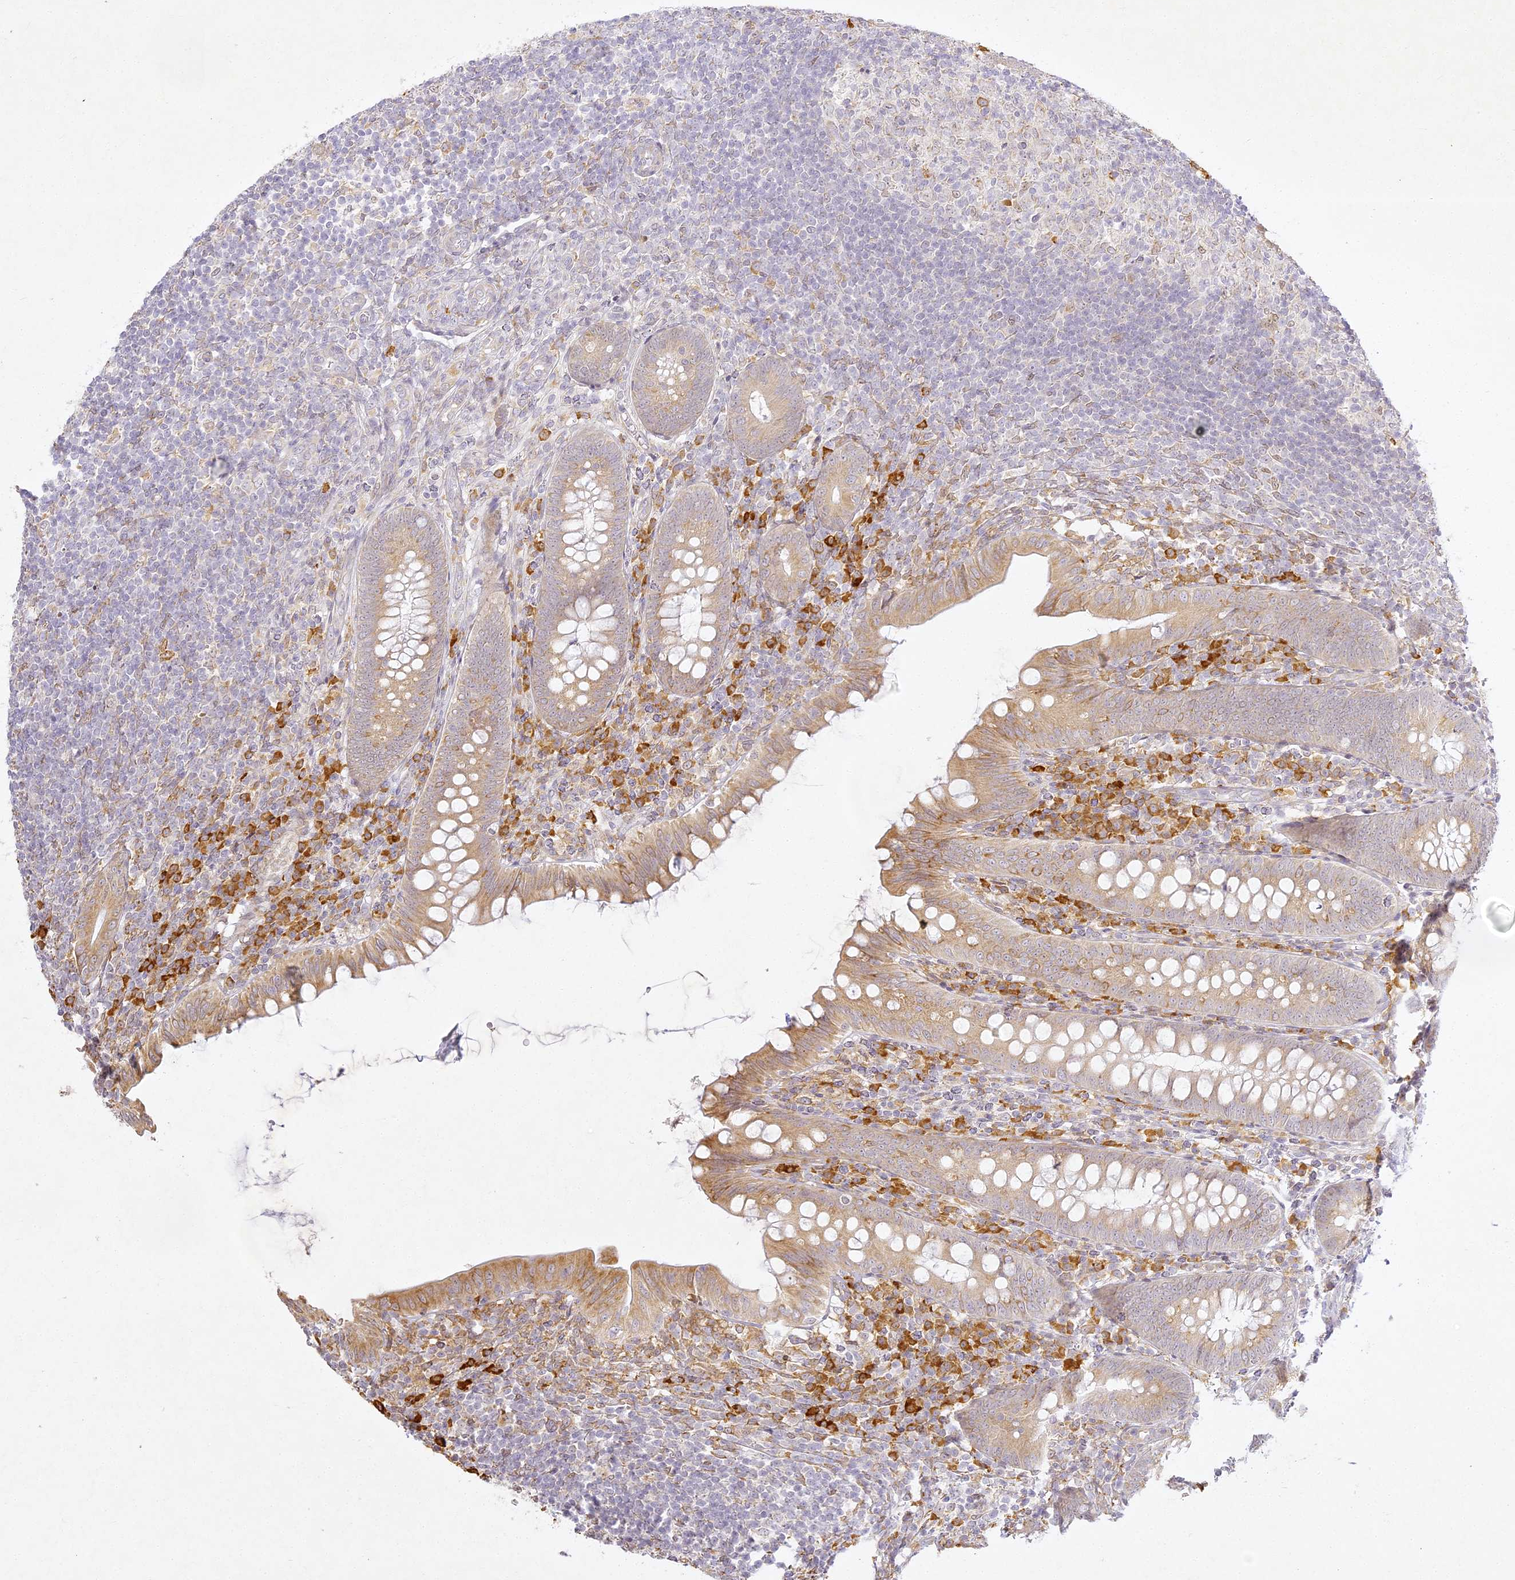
{"staining": {"intensity": "moderate", "quantity": "25%-75%", "location": "cytoplasmic/membranous"}, "tissue": "appendix", "cell_type": "Glandular cells", "image_type": "normal", "snomed": [{"axis": "morphology", "description": "Normal tissue, NOS"}, {"axis": "topography", "description": "Appendix"}], "caption": "Brown immunohistochemical staining in benign appendix reveals moderate cytoplasmic/membranous expression in about 25%-75% of glandular cells. (brown staining indicates protein expression, while blue staining denotes nuclei).", "gene": "SLC30A5", "patient": {"sex": "male", "age": 14}}